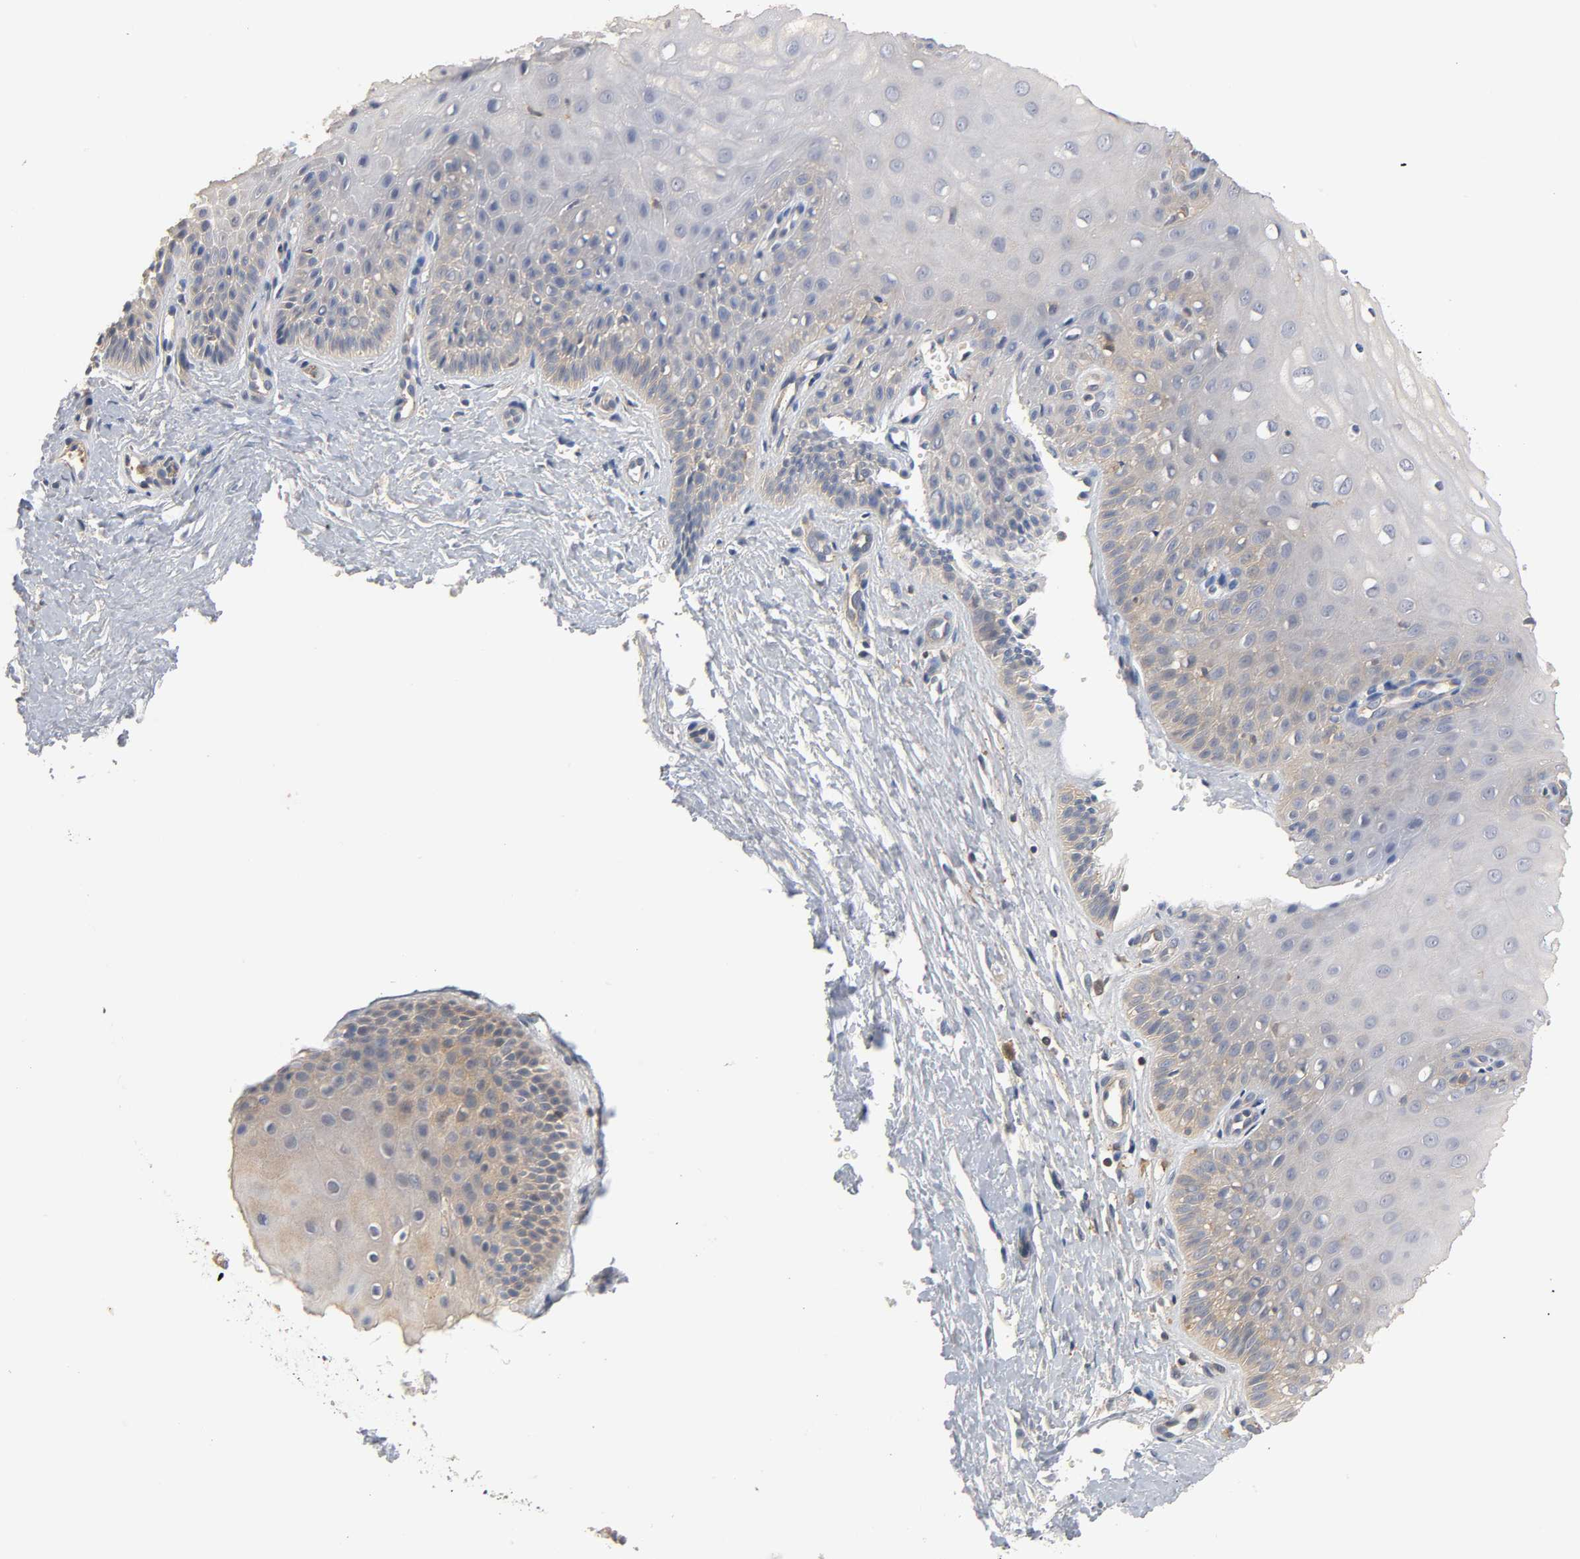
{"staining": {"intensity": "moderate", "quantity": ">75%", "location": "cytoplasmic/membranous"}, "tissue": "cervix", "cell_type": "Glandular cells", "image_type": "normal", "snomed": [{"axis": "morphology", "description": "Normal tissue, NOS"}, {"axis": "topography", "description": "Cervix"}], "caption": "A brown stain shows moderate cytoplasmic/membranous staining of a protein in glandular cells of benign cervix.", "gene": "ACTR2", "patient": {"sex": "female", "age": 55}}